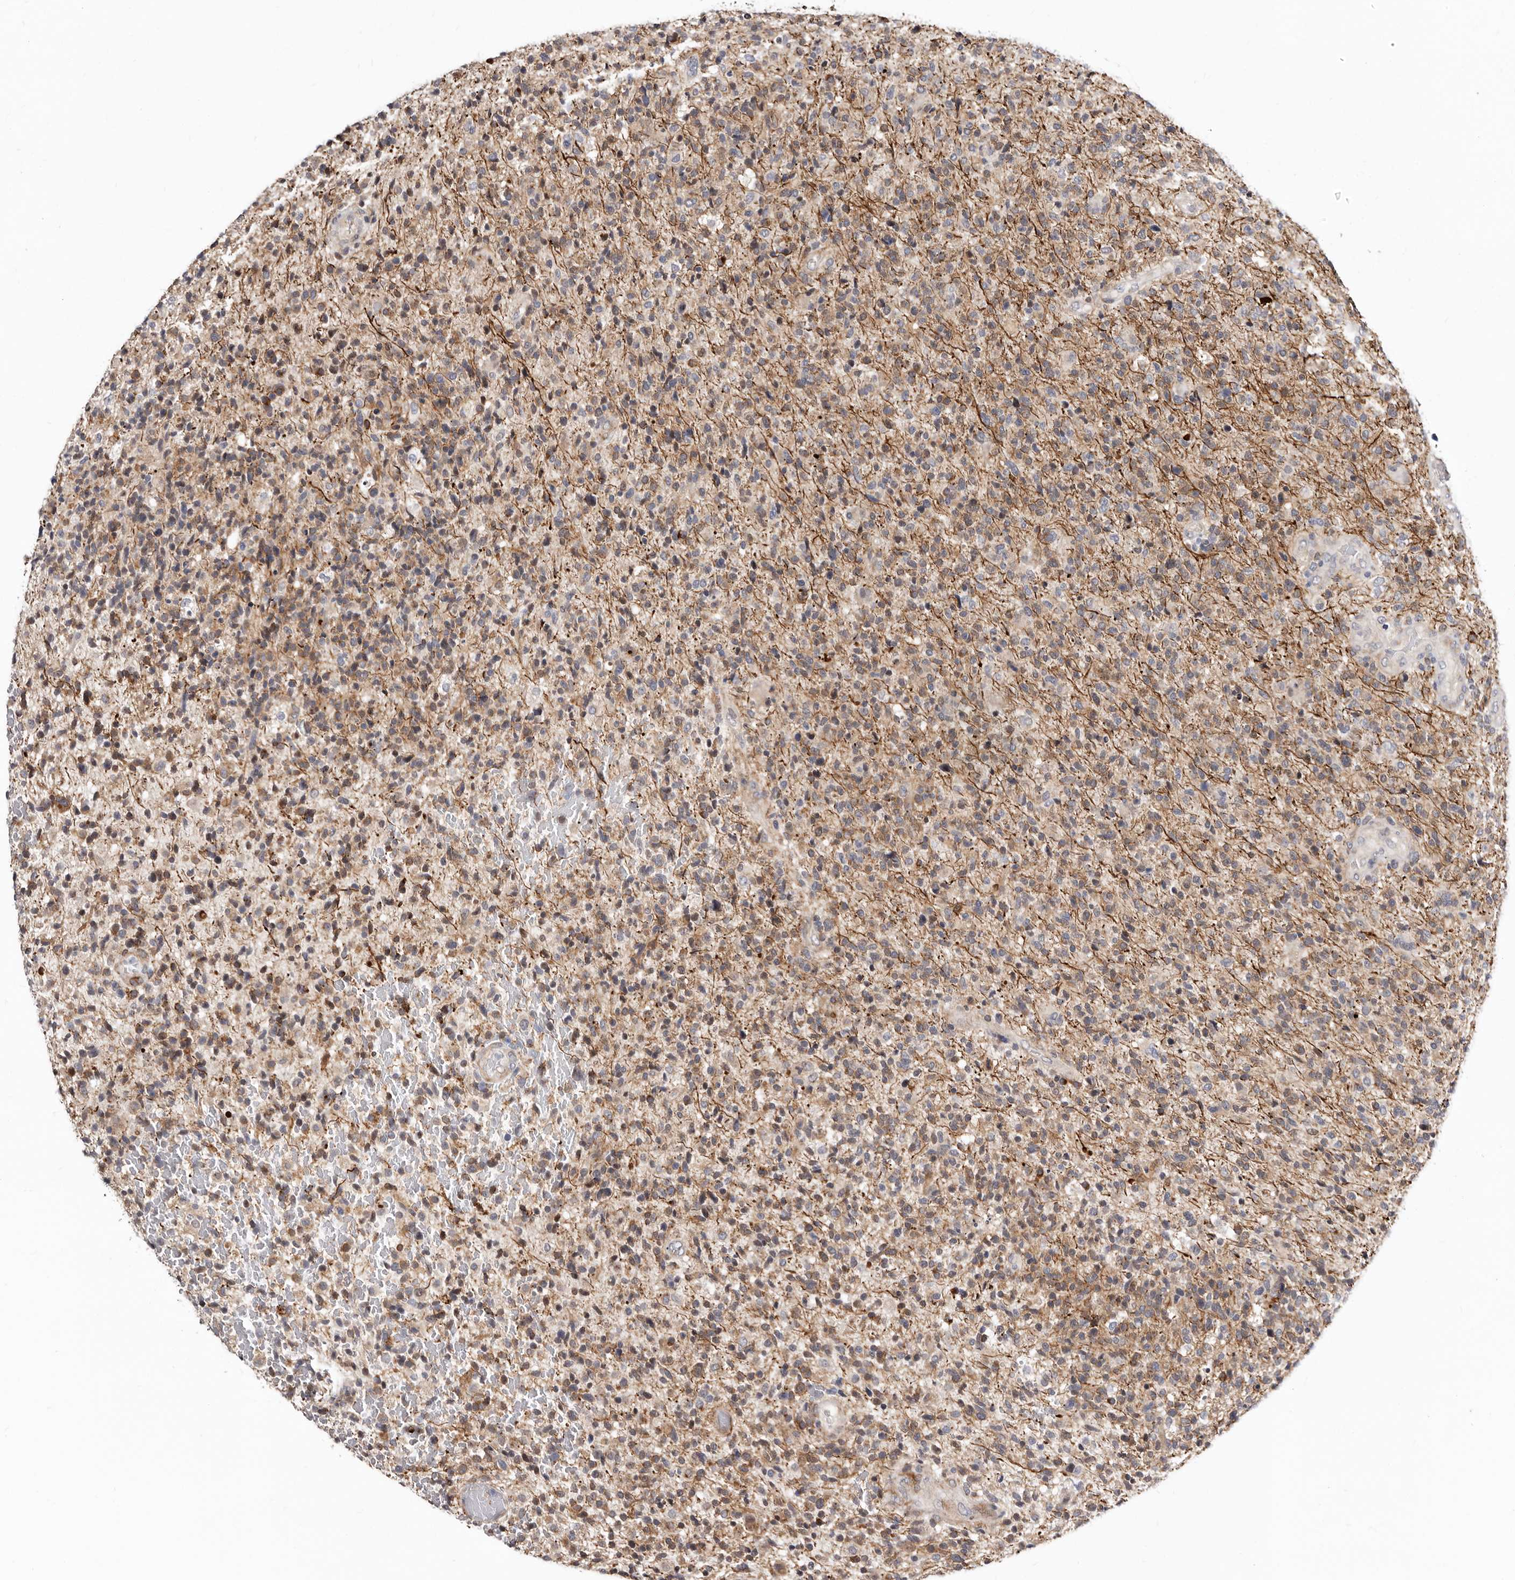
{"staining": {"intensity": "weak", "quantity": "<25%", "location": "cytoplasmic/membranous"}, "tissue": "glioma", "cell_type": "Tumor cells", "image_type": "cancer", "snomed": [{"axis": "morphology", "description": "Glioma, malignant, High grade"}, {"axis": "topography", "description": "Brain"}], "caption": "Immunohistochemistry micrograph of neoplastic tissue: human malignant glioma (high-grade) stained with DAB exhibits no significant protein staining in tumor cells.", "gene": "KLHL4", "patient": {"sex": "male", "age": 72}}